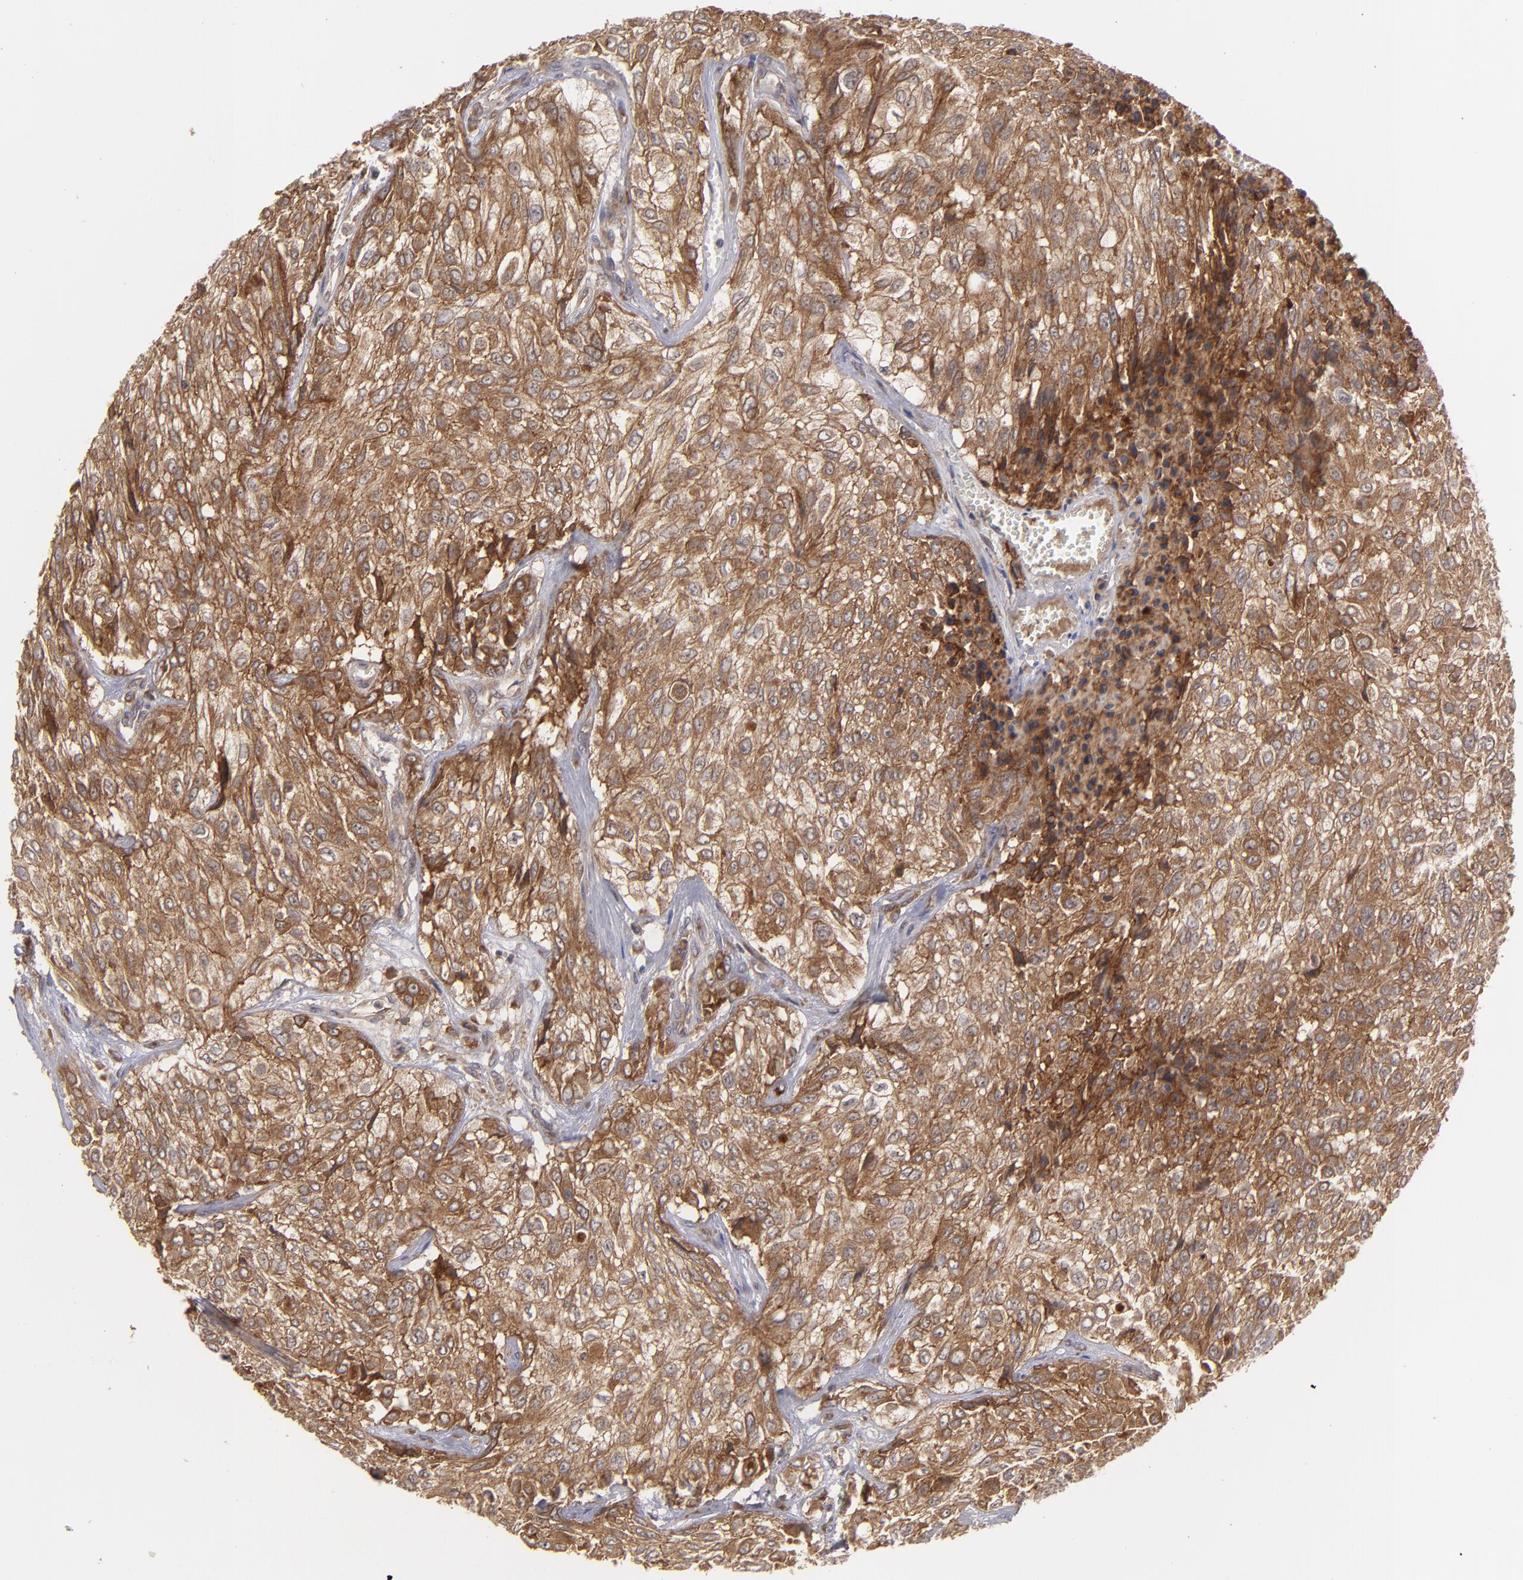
{"staining": {"intensity": "moderate", "quantity": ">75%", "location": "cytoplasmic/membranous"}, "tissue": "urothelial cancer", "cell_type": "Tumor cells", "image_type": "cancer", "snomed": [{"axis": "morphology", "description": "Urothelial carcinoma, High grade"}, {"axis": "topography", "description": "Urinary bladder"}], "caption": "Protein expression analysis of urothelial carcinoma (high-grade) displays moderate cytoplasmic/membranous expression in about >75% of tumor cells. (DAB (3,3'-diaminobenzidine) IHC, brown staining for protein, blue staining for nuclei).", "gene": "BMP6", "patient": {"sex": "male", "age": 57}}